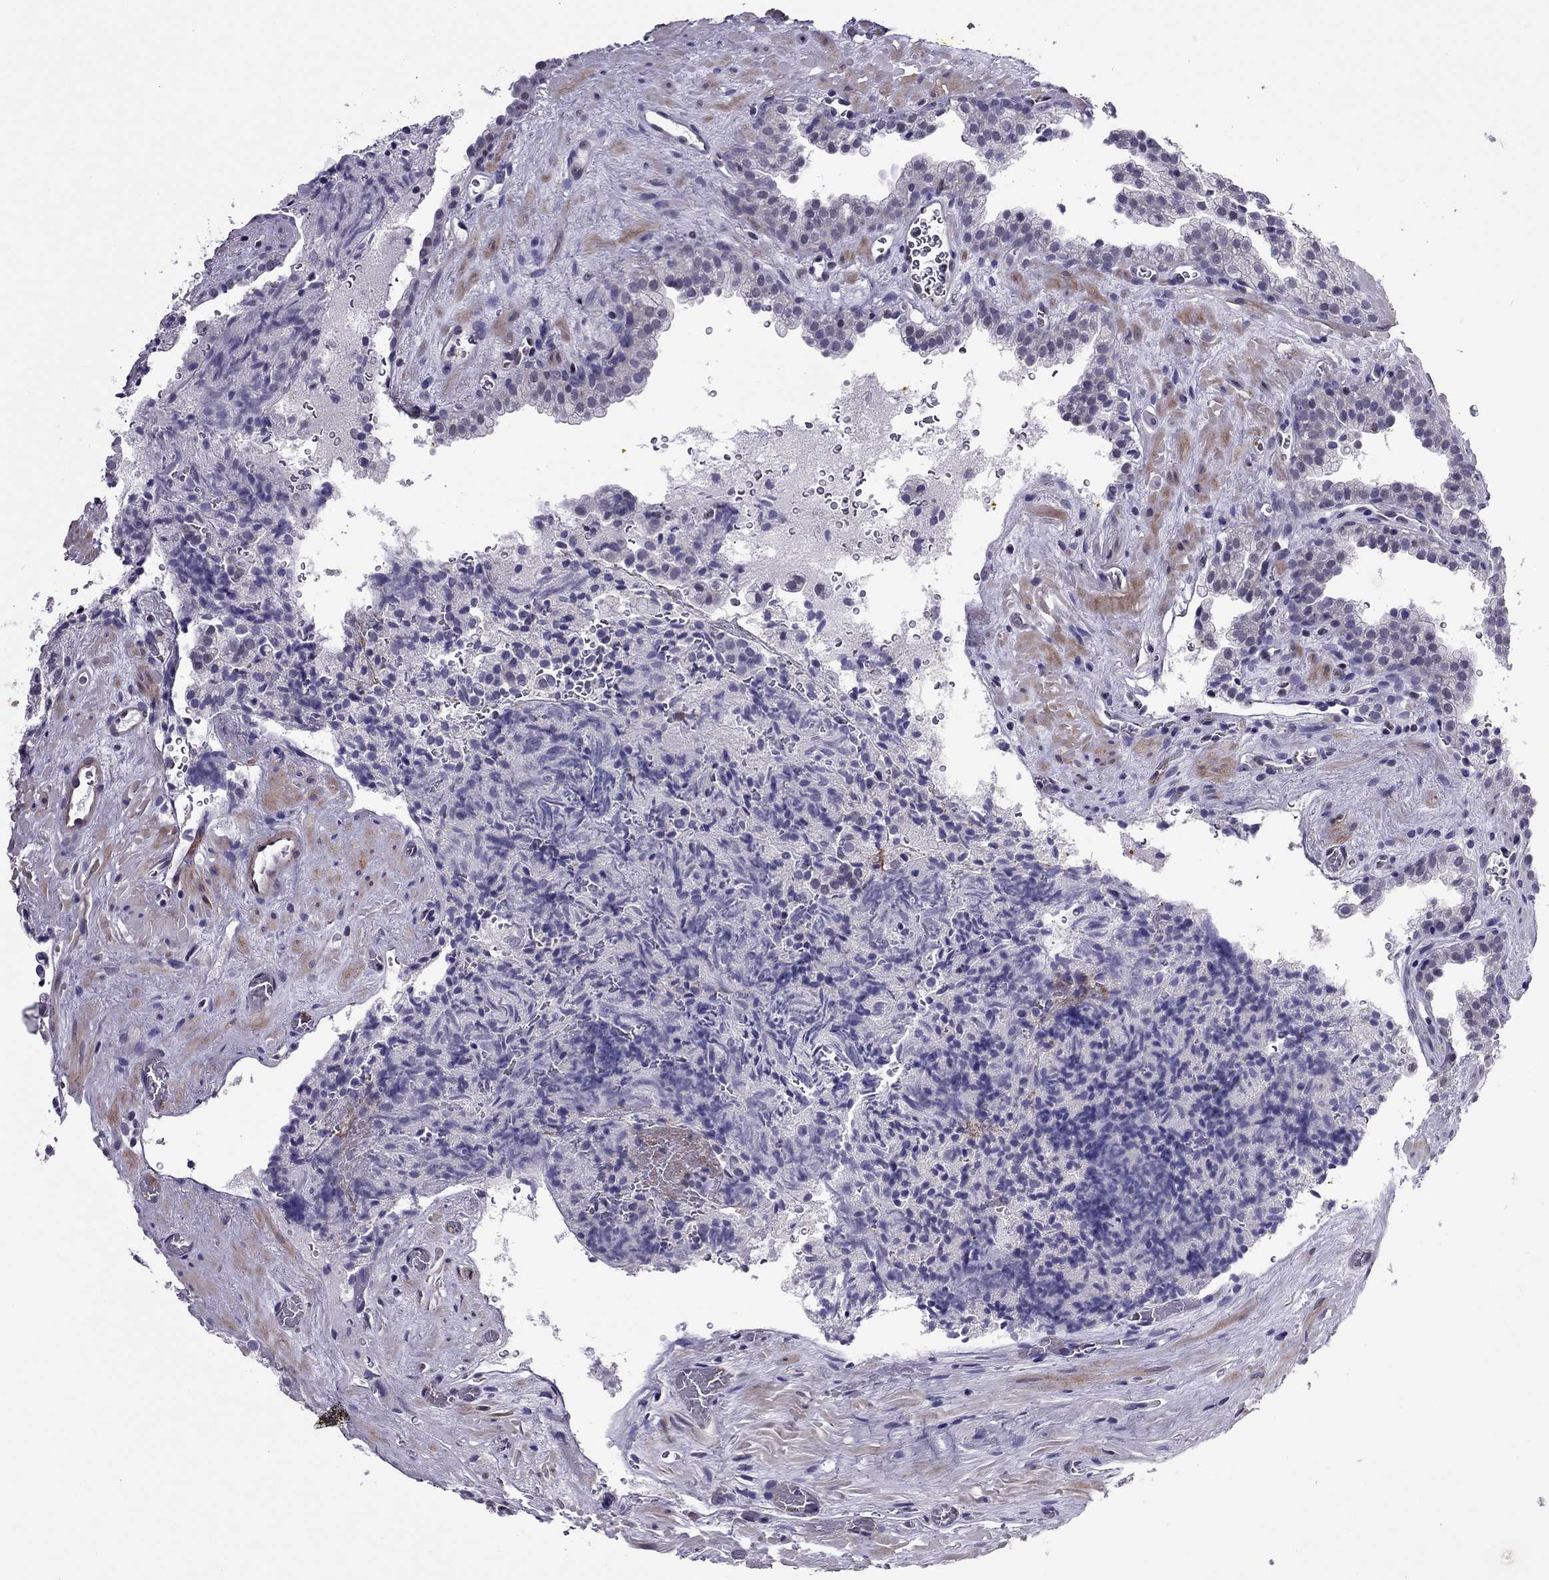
{"staining": {"intensity": "negative", "quantity": "none", "location": "none"}, "tissue": "prostate cancer", "cell_type": "Tumor cells", "image_type": "cancer", "snomed": [{"axis": "morphology", "description": "Adenocarcinoma, NOS"}, {"axis": "topography", "description": "Prostate"}], "caption": "Immunohistochemical staining of human adenocarcinoma (prostate) displays no significant expression in tumor cells. (DAB immunohistochemistry (IHC), high magnification).", "gene": "SLC16A8", "patient": {"sex": "male", "age": 66}}